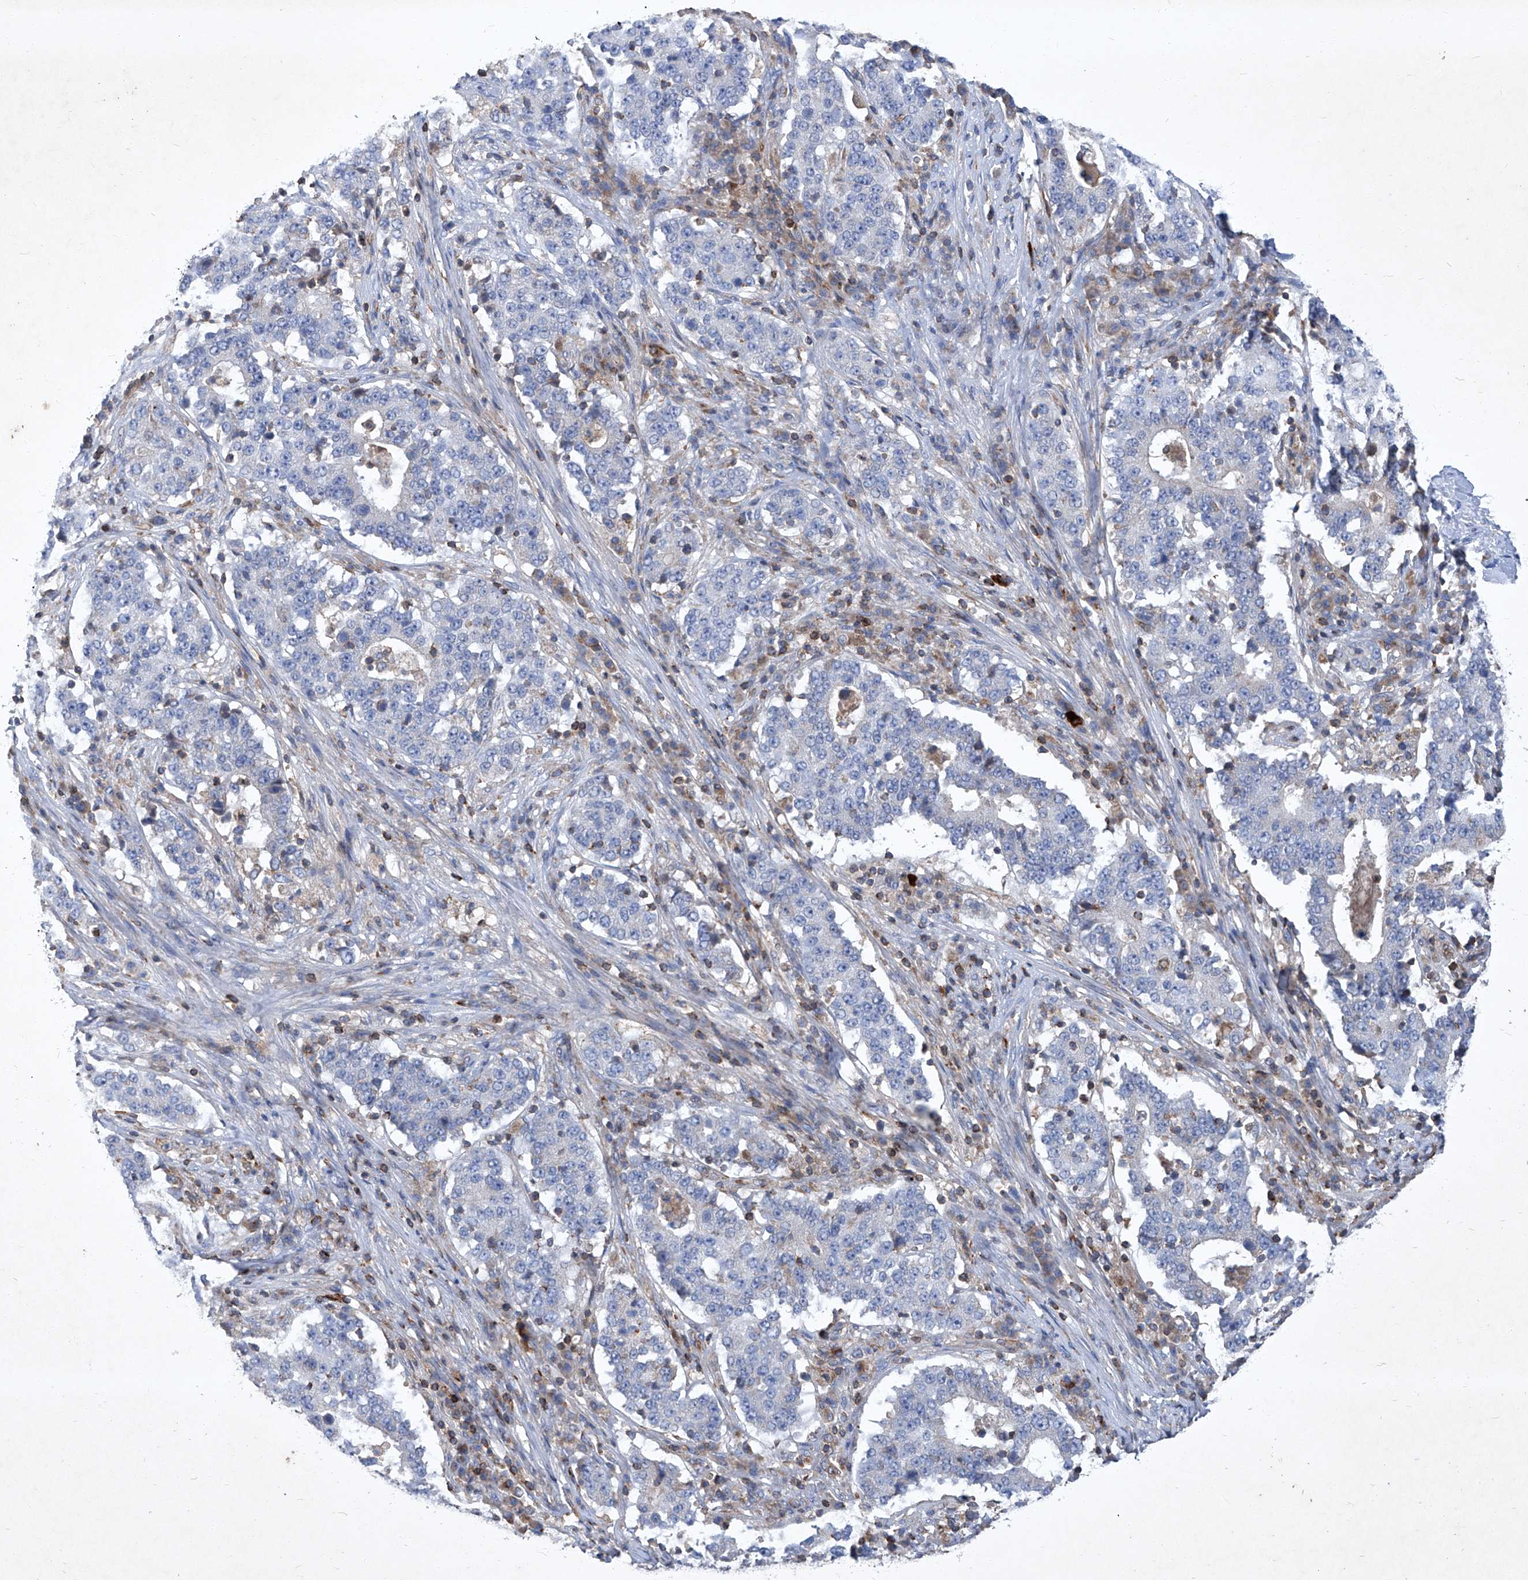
{"staining": {"intensity": "negative", "quantity": "none", "location": "none"}, "tissue": "stomach cancer", "cell_type": "Tumor cells", "image_type": "cancer", "snomed": [{"axis": "morphology", "description": "Adenocarcinoma, NOS"}, {"axis": "topography", "description": "Stomach"}], "caption": "This is an immunohistochemistry (IHC) micrograph of human stomach adenocarcinoma. There is no positivity in tumor cells.", "gene": "EPHA8", "patient": {"sex": "male", "age": 59}}